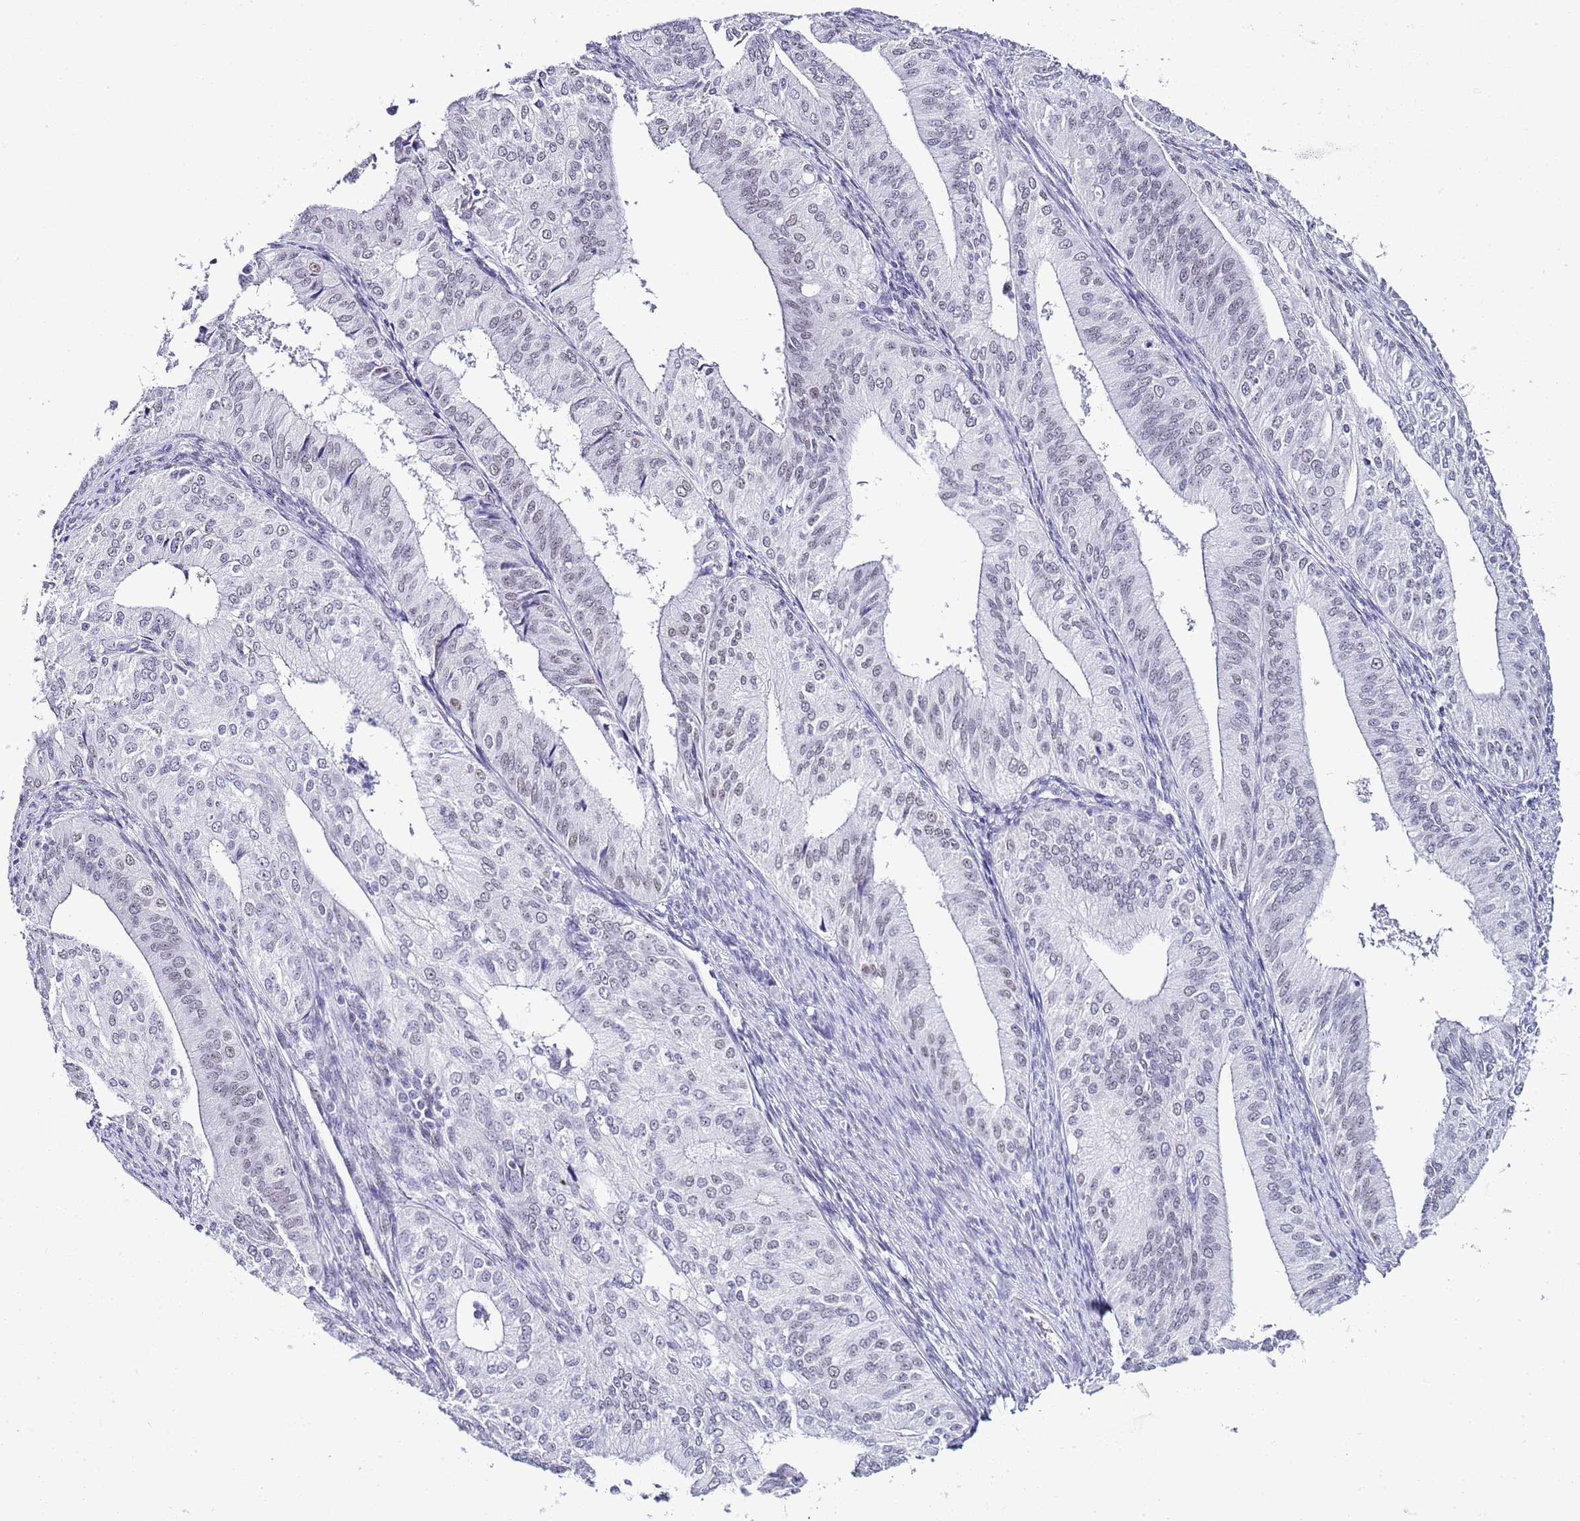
{"staining": {"intensity": "negative", "quantity": "none", "location": "none"}, "tissue": "endometrial cancer", "cell_type": "Tumor cells", "image_type": "cancer", "snomed": [{"axis": "morphology", "description": "Adenocarcinoma, NOS"}, {"axis": "topography", "description": "Endometrium"}], "caption": "Immunohistochemistry image of human adenocarcinoma (endometrial) stained for a protein (brown), which displays no expression in tumor cells.", "gene": "NOP56", "patient": {"sex": "female", "age": 50}}